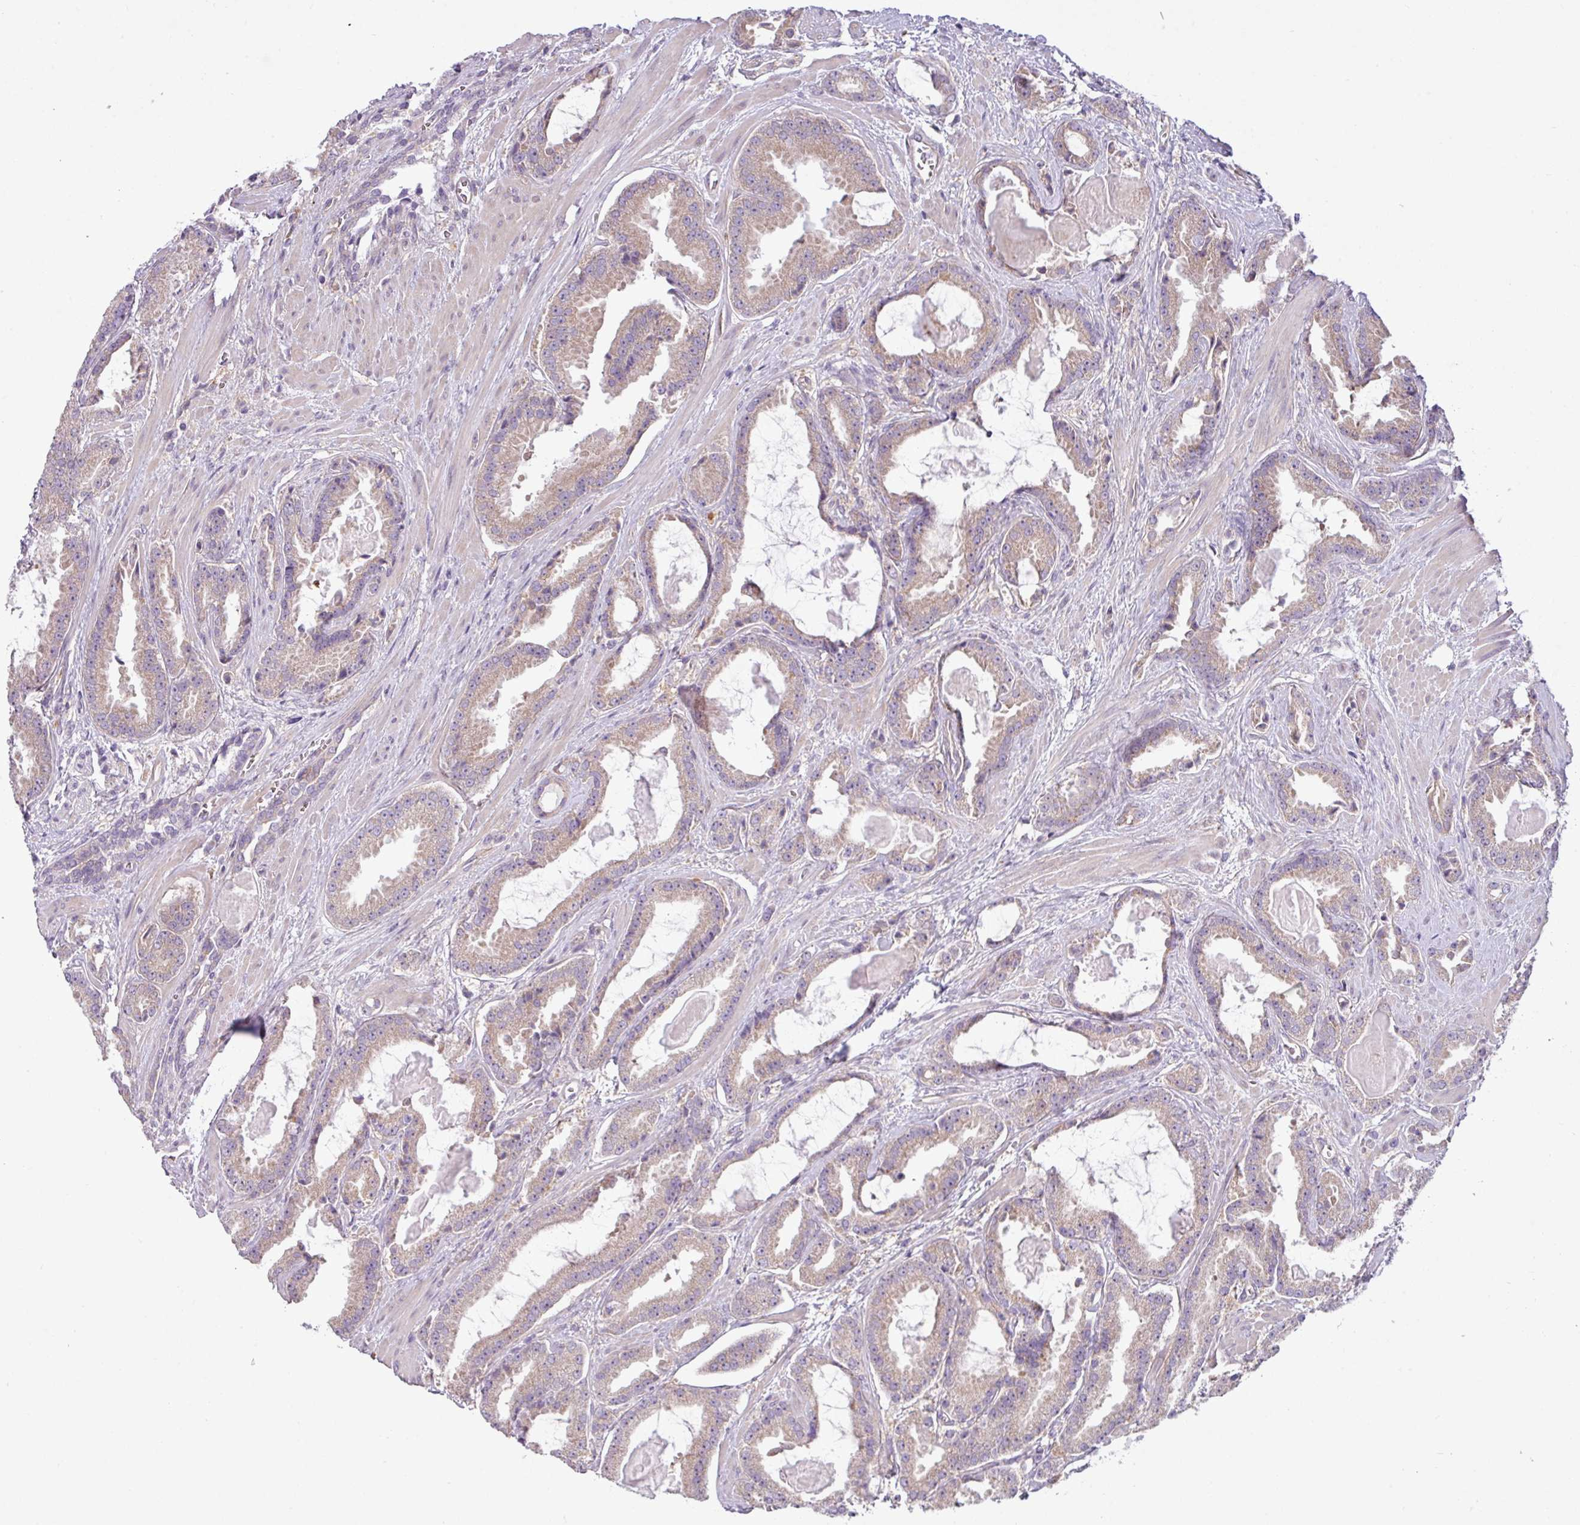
{"staining": {"intensity": "weak", "quantity": "25%-75%", "location": "cytoplasmic/membranous"}, "tissue": "prostate cancer", "cell_type": "Tumor cells", "image_type": "cancer", "snomed": [{"axis": "morphology", "description": "Adenocarcinoma, Low grade"}, {"axis": "topography", "description": "Prostate"}], "caption": "Weak cytoplasmic/membranous expression for a protein is appreciated in approximately 25%-75% of tumor cells of adenocarcinoma (low-grade) (prostate) using immunohistochemistry (IHC).", "gene": "CAMK2B", "patient": {"sex": "male", "age": 62}}